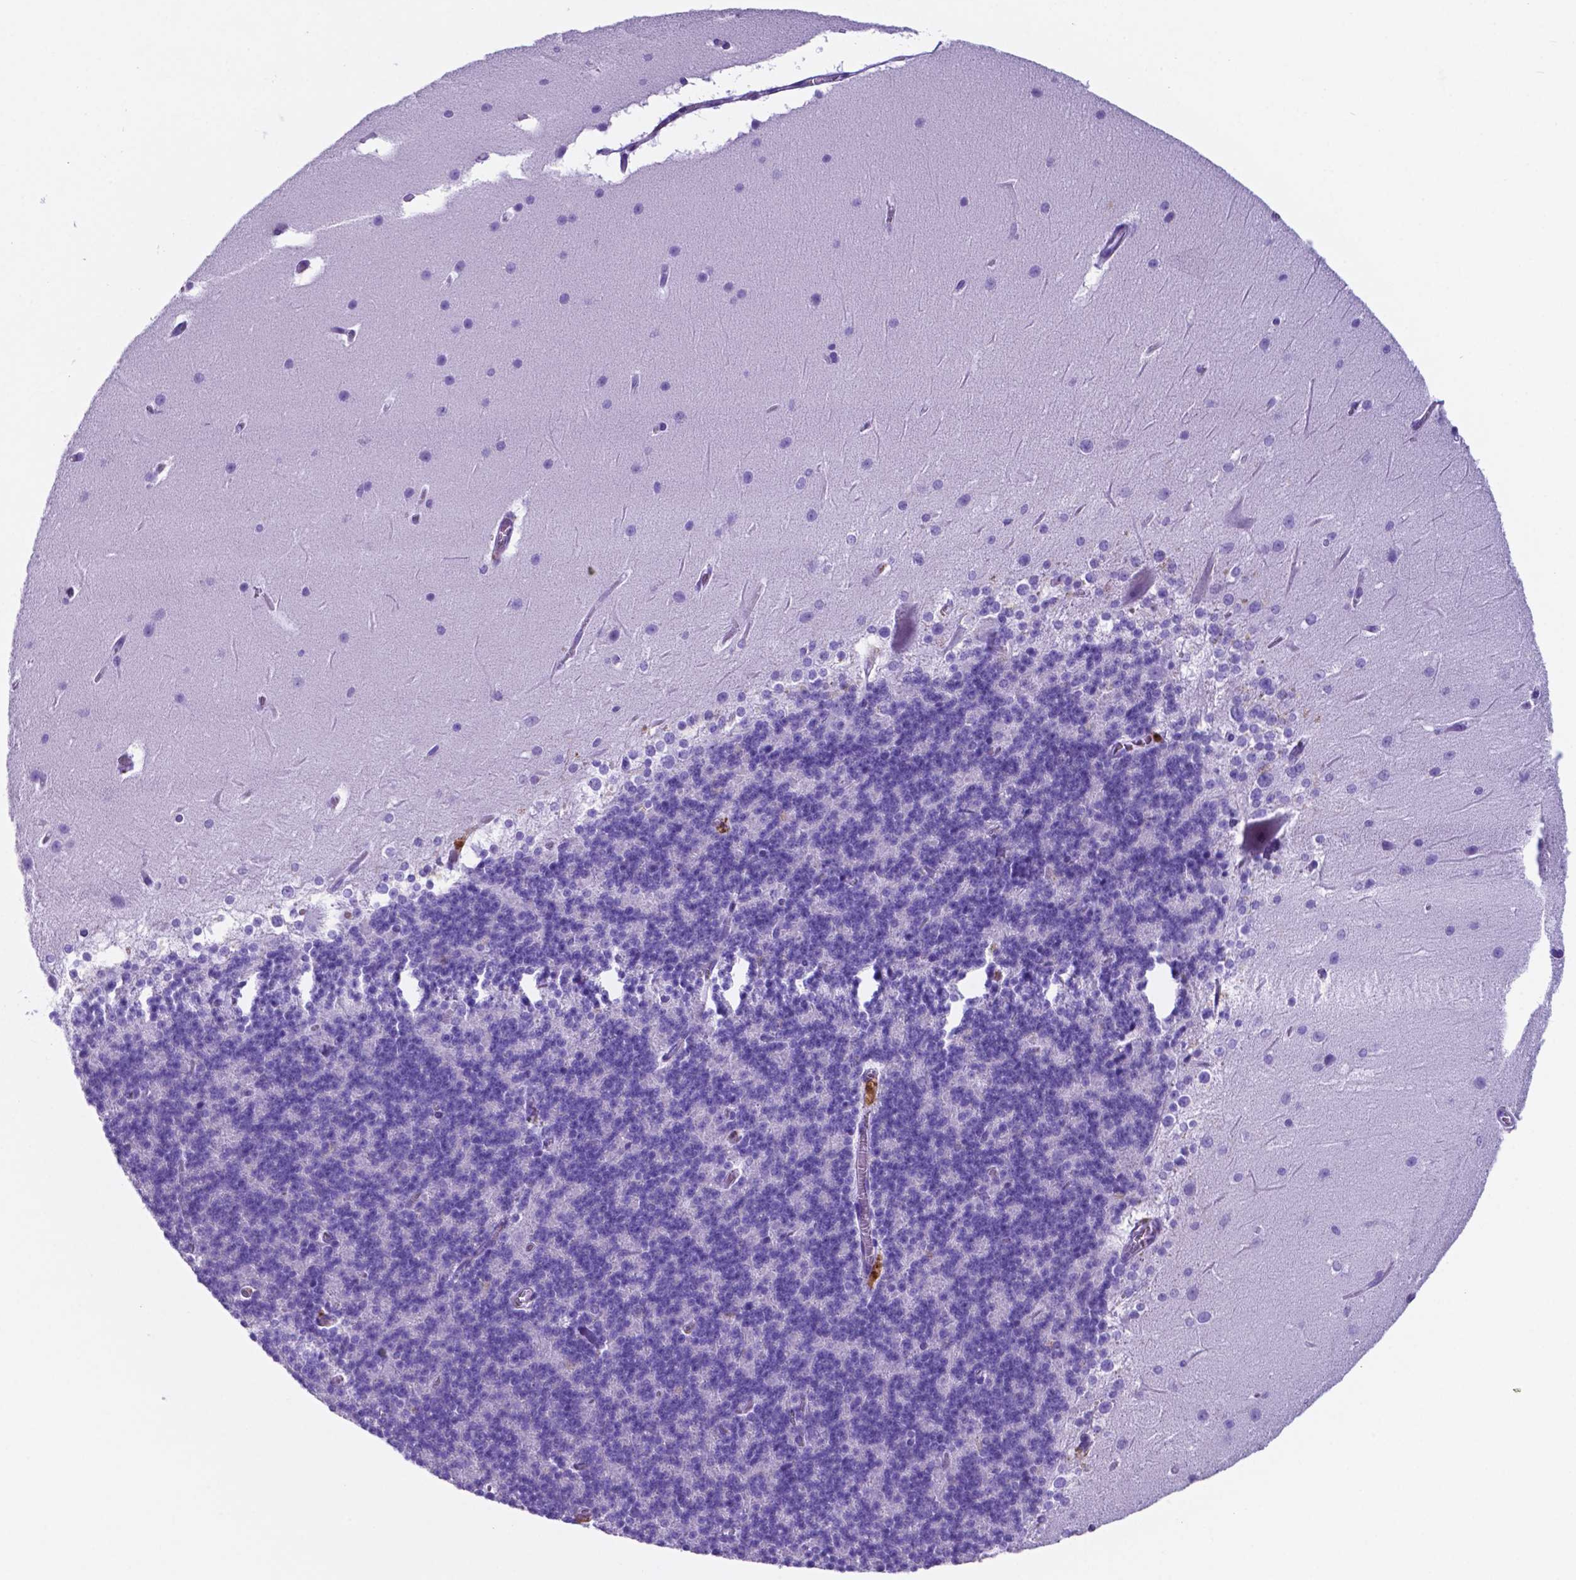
{"staining": {"intensity": "negative", "quantity": "none", "location": "none"}, "tissue": "cerebellum", "cell_type": "Cells in granular layer", "image_type": "normal", "snomed": [{"axis": "morphology", "description": "Normal tissue, NOS"}, {"axis": "topography", "description": "Cerebellum"}], "caption": "Cells in granular layer show no significant expression in normal cerebellum.", "gene": "DNAAF8", "patient": {"sex": "female", "age": 19}}